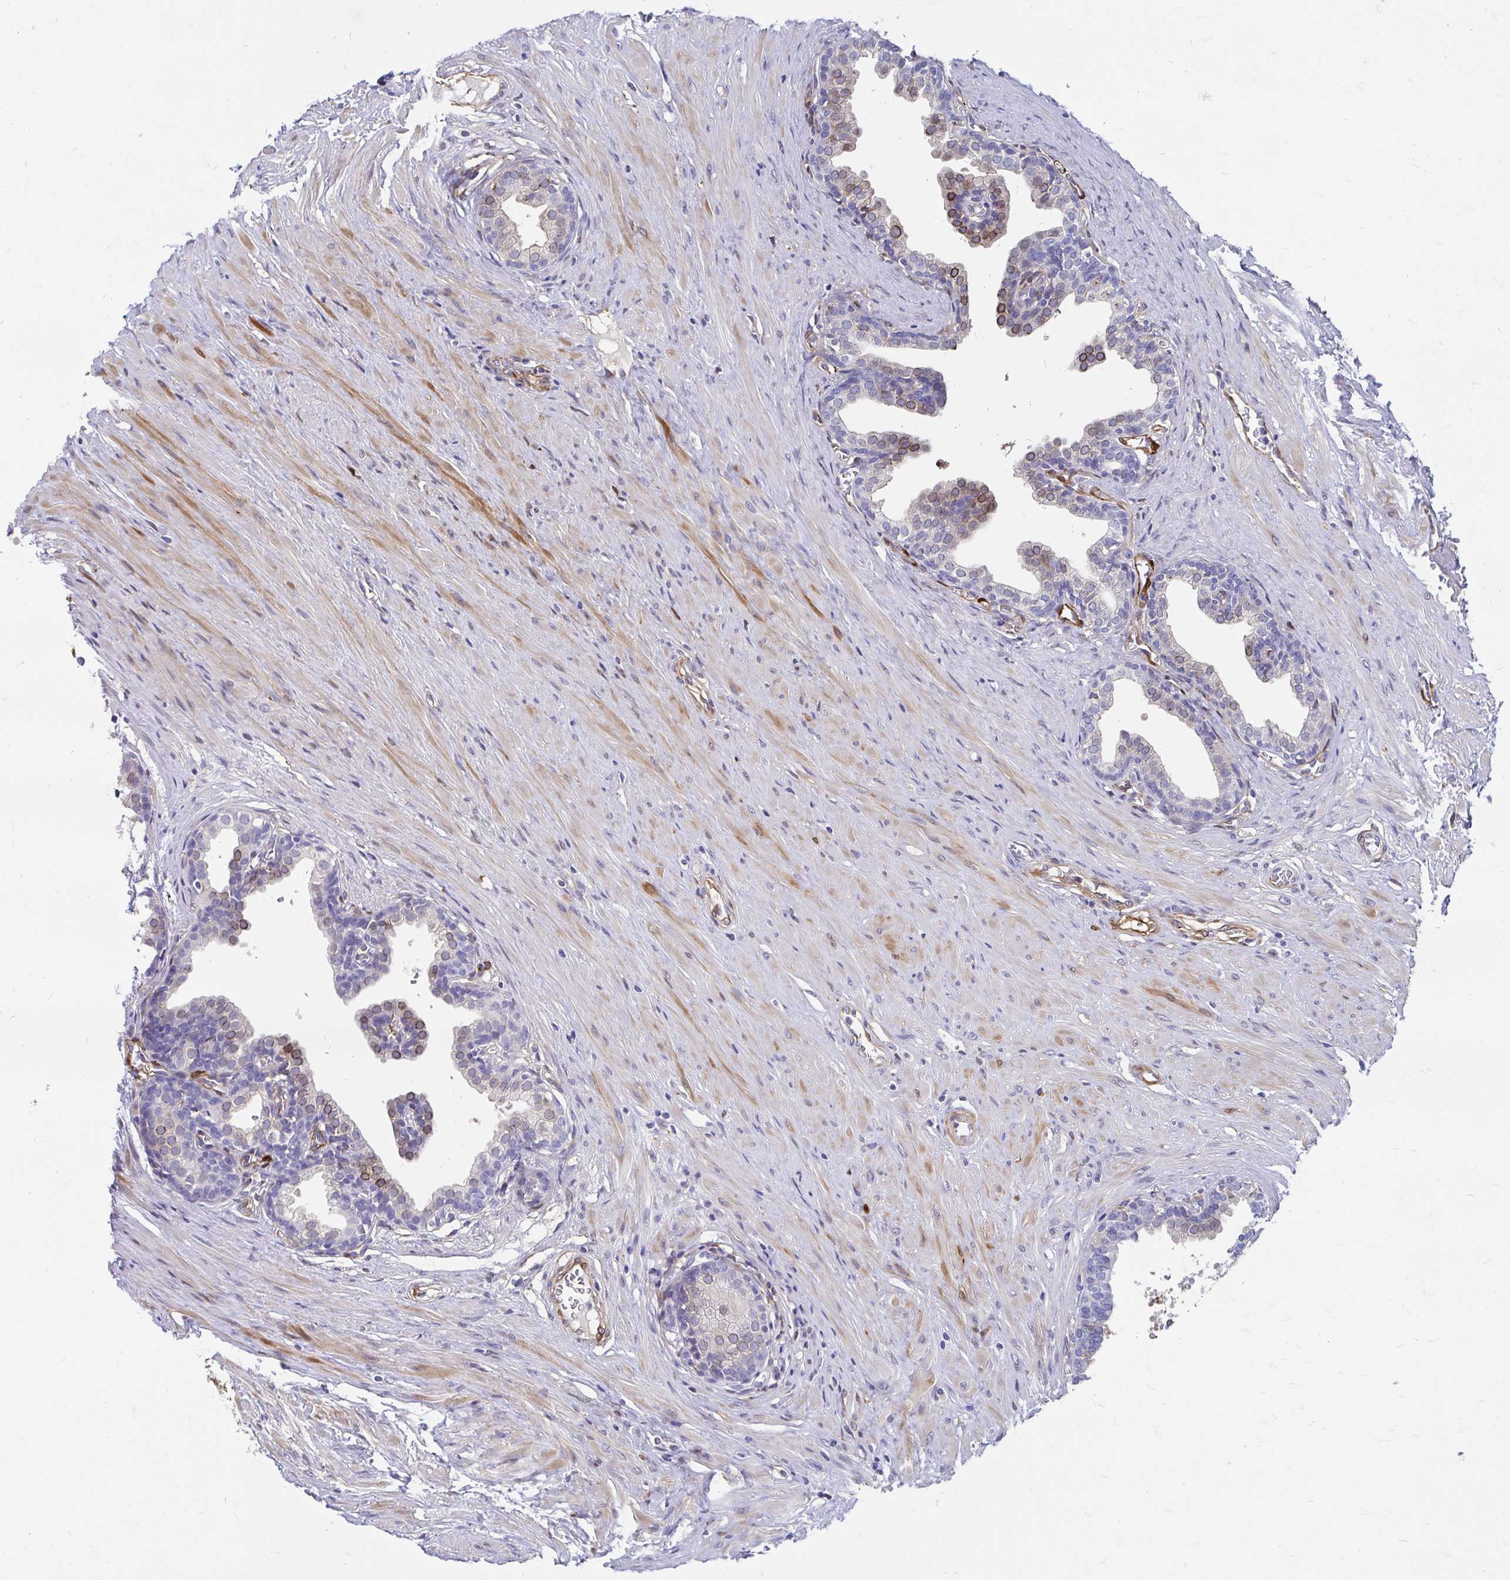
{"staining": {"intensity": "strong", "quantity": "25%-75%", "location": "cytoplasmic/membranous"}, "tissue": "prostate", "cell_type": "Glandular cells", "image_type": "normal", "snomed": [{"axis": "morphology", "description": "Normal tissue, NOS"}, {"axis": "topography", "description": "Prostate"}, {"axis": "topography", "description": "Peripheral nerve tissue"}], "caption": "Glandular cells display strong cytoplasmic/membranous positivity in approximately 25%-75% of cells in benign prostate.", "gene": "CDKL1", "patient": {"sex": "male", "age": 55}}